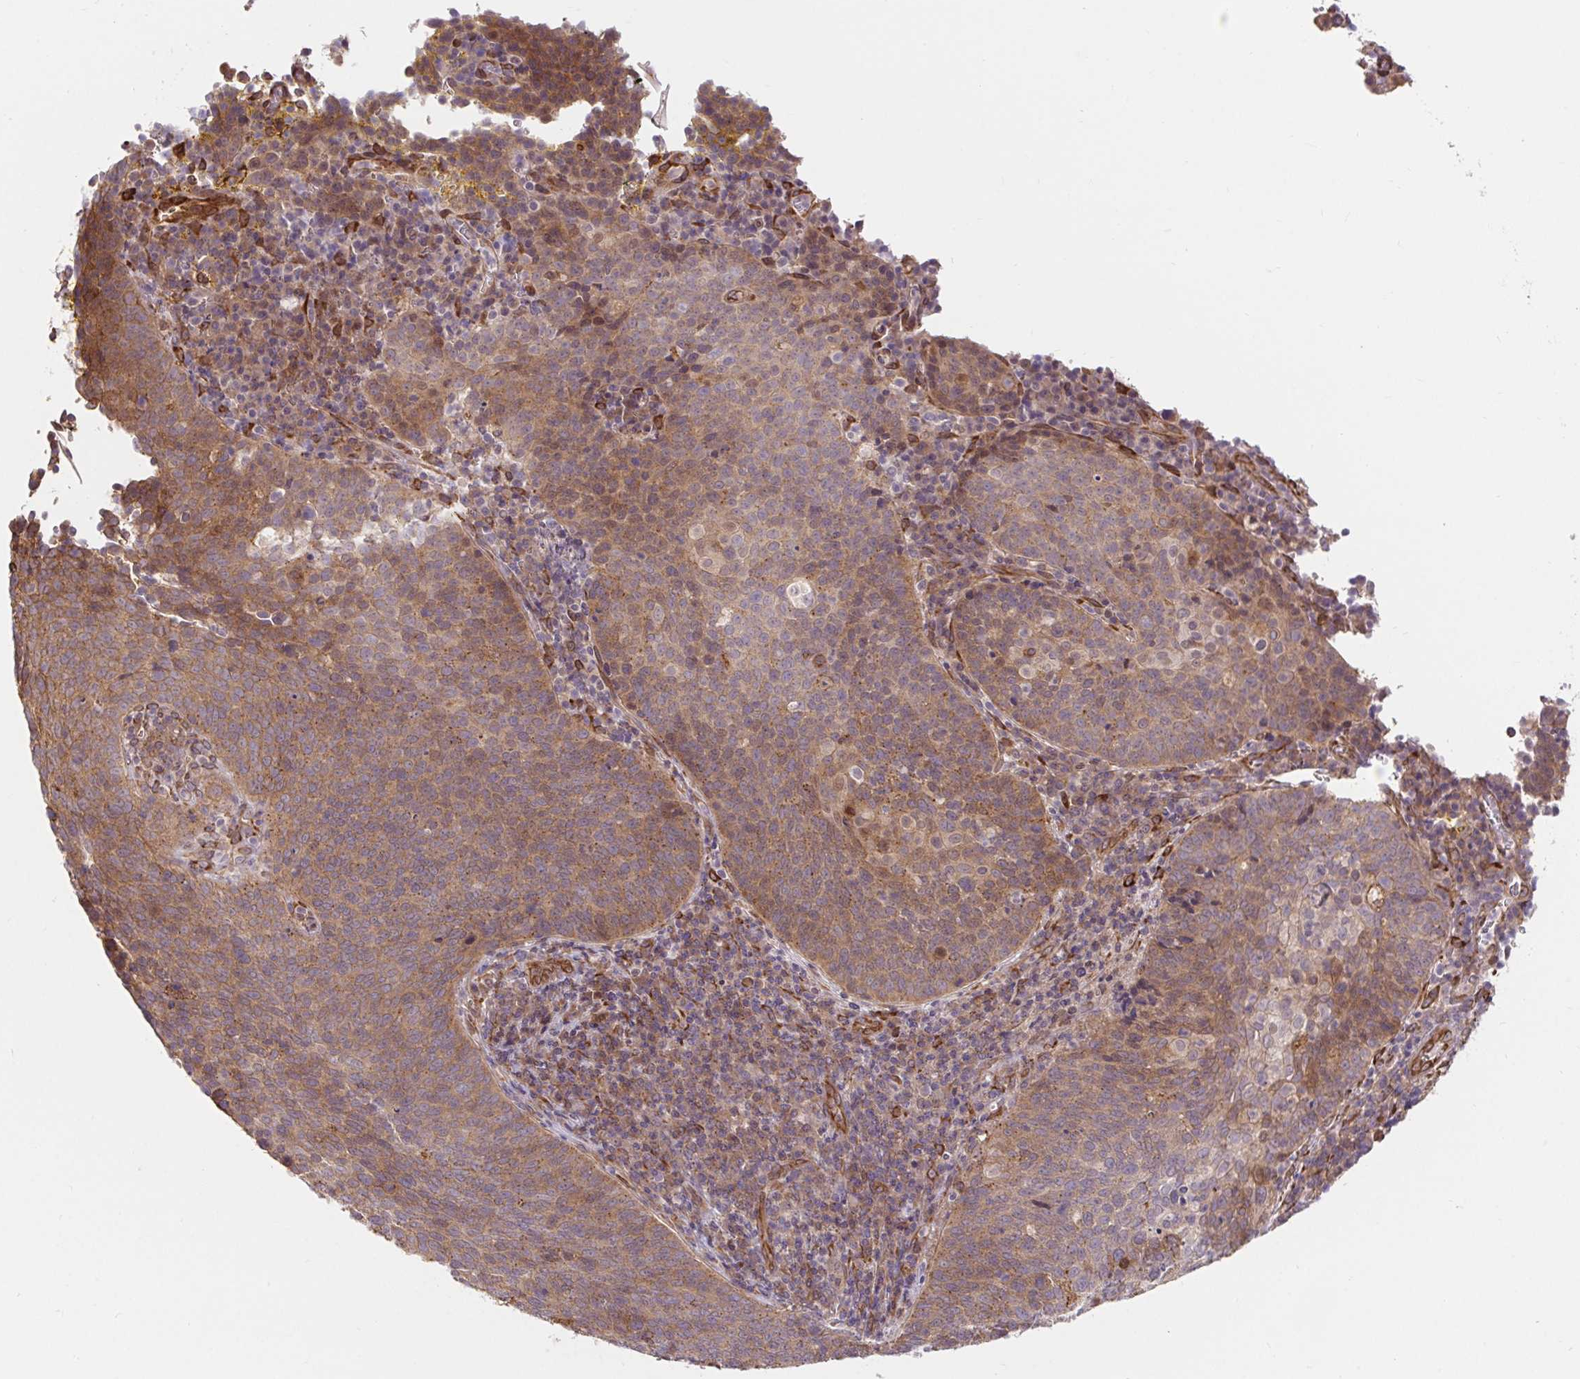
{"staining": {"intensity": "moderate", "quantity": "25%-75%", "location": "cytoplasmic/membranous"}, "tissue": "cervical cancer", "cell_type": "Tumor cells", "image_type": "cancer", "snomed": [{"axis": "morphology", "description": "Squamous cell carcinoma, NOS"}, {"axis": "topography", "description": "Cervix"}], "caption": "Brown immunohistochemical staining in cervical cancer (squamous cell carcinoma) shows moderate cytoplasmic/membranous positivity in about 25%-75% of tumor cells.", "gene": "LYPD5", "patient": {"sex": "female", "age": 34}}